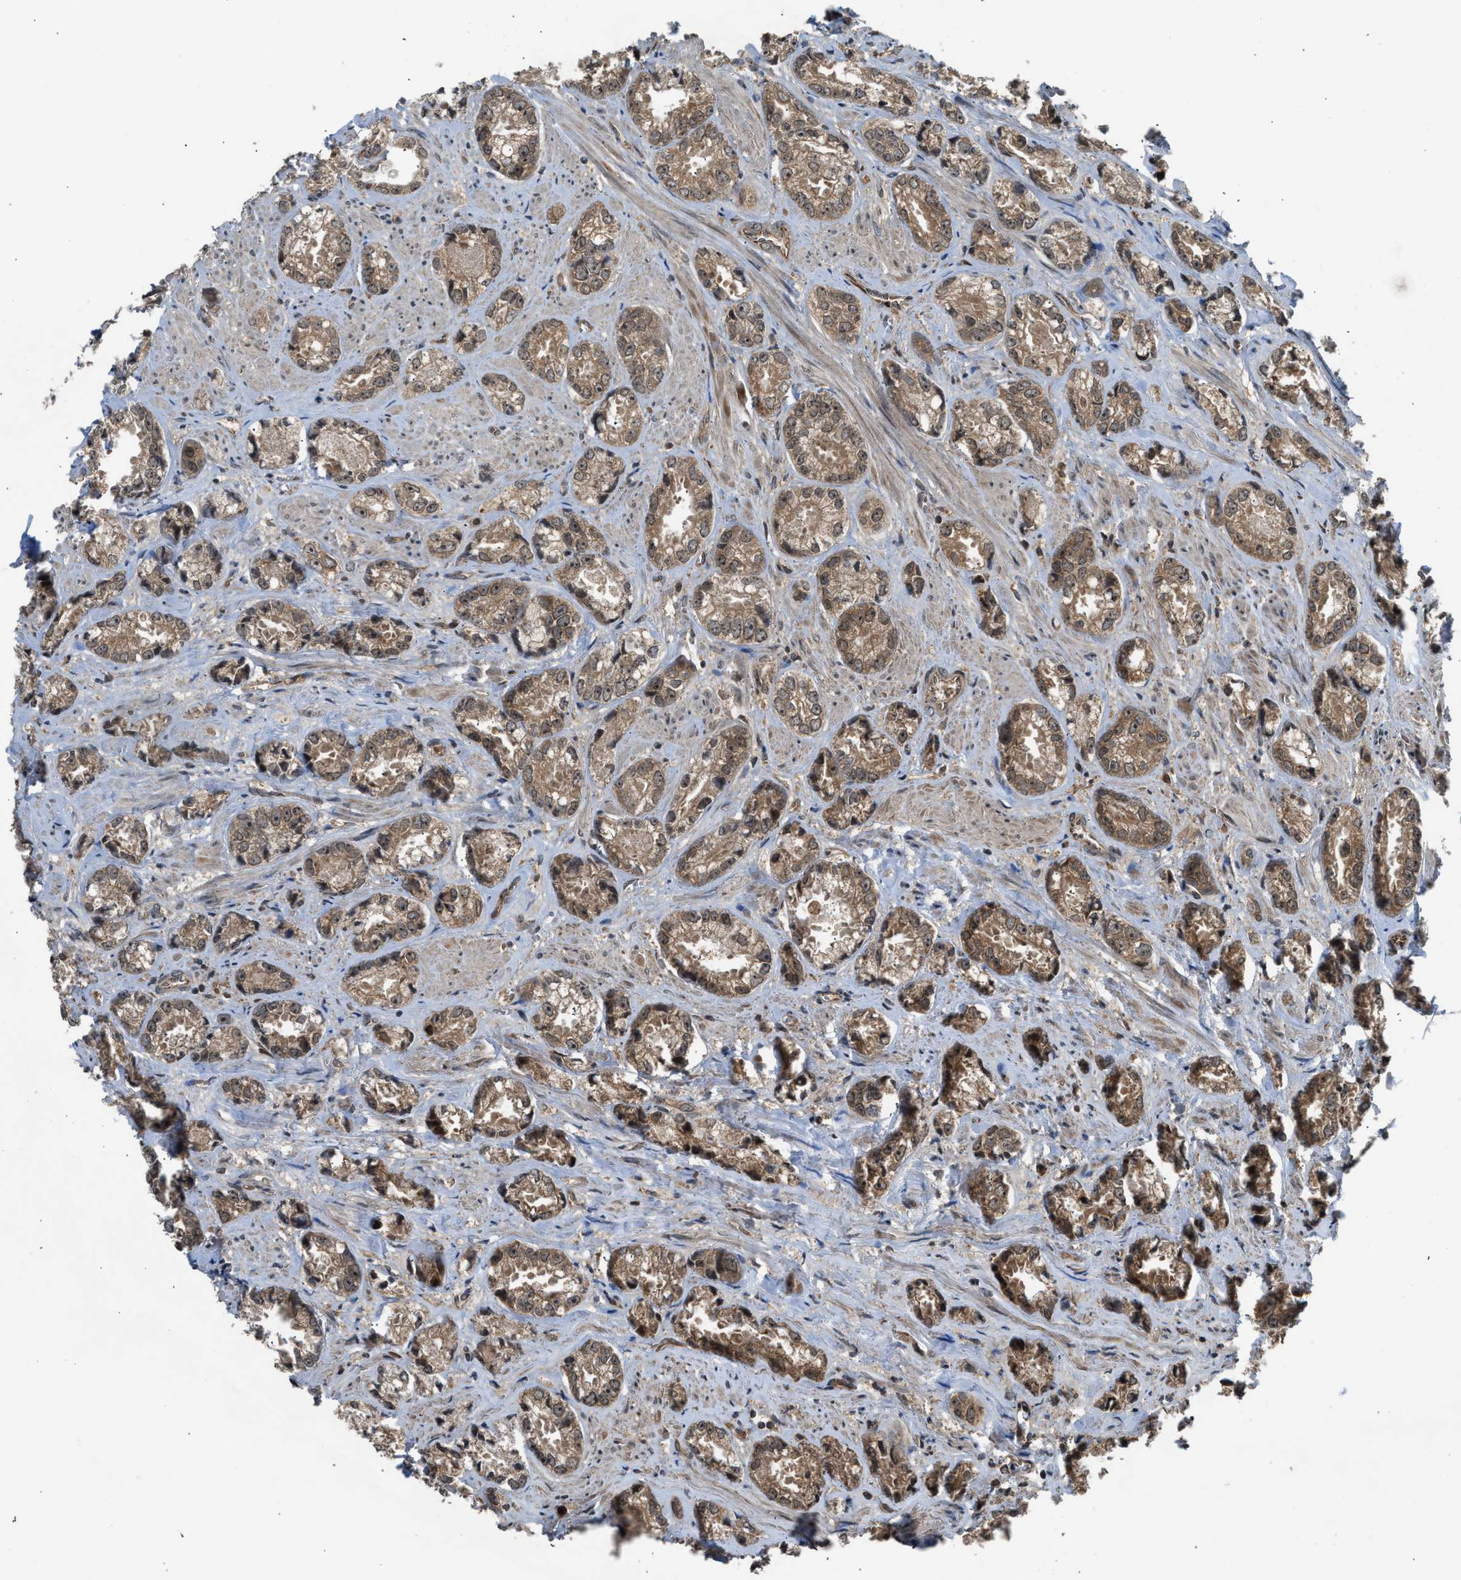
{"staining": {"intensity": "moderate", "quantity": ">75%", "location": "cytoplasmic/membranous"}, "tissue": "prostate cancer", "cell_type": "Tumor cells", "image_type": "cancer", "snomed": [{"axis": "morphology", "description": "Adenocarcinoma, High grade"}, {"axis": "topography", "description": "Prostate"}], "caption": "Protein analysis of prostate cancer (adenocarcinoma (high-grade)) tissue exhibits moderate cytoplasmic/membranous staining in approximately >75% of tumor cells.", "gene": "TXNL1", "patient": {"sex": "male", "age": 61}}